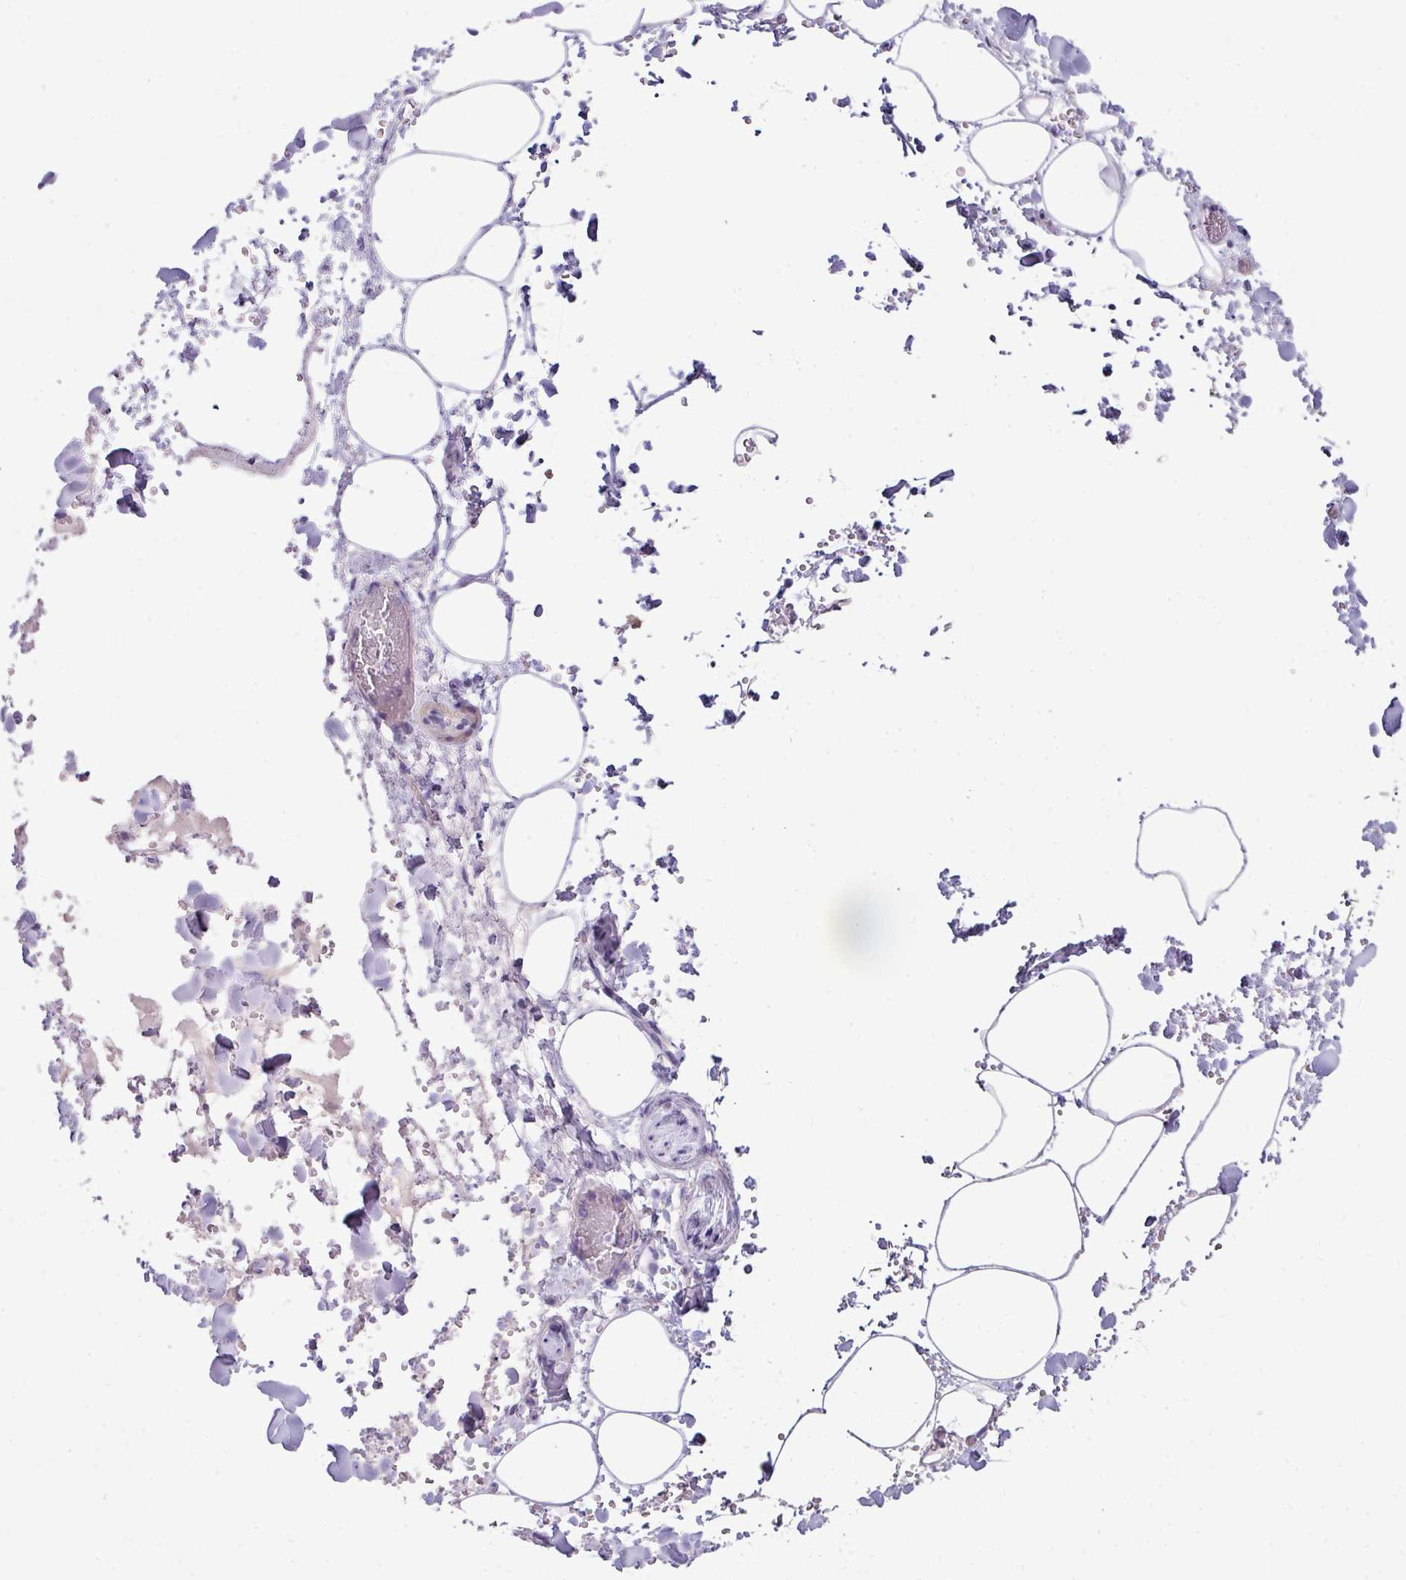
{"staining": {"intensity": "negative", "quantity": "none", "location": "none"}, "tissue": "adipose tissue", "cell_type": "Adipocytes", "image_type": "normal", "snomed": [{"axis": "morphology", "description": "Normal tissue, NOS"}, {"axis": "topography", "description": "Rectum"}, {"axis": "topography", "description": "Peripheral nerve tissue"}], "caption": "IHC of unremarkable adipose tissue exhibits no positivity in adipocytes.", "gene": "VCX2", "patient": {"sex": "female", "age": 69}}